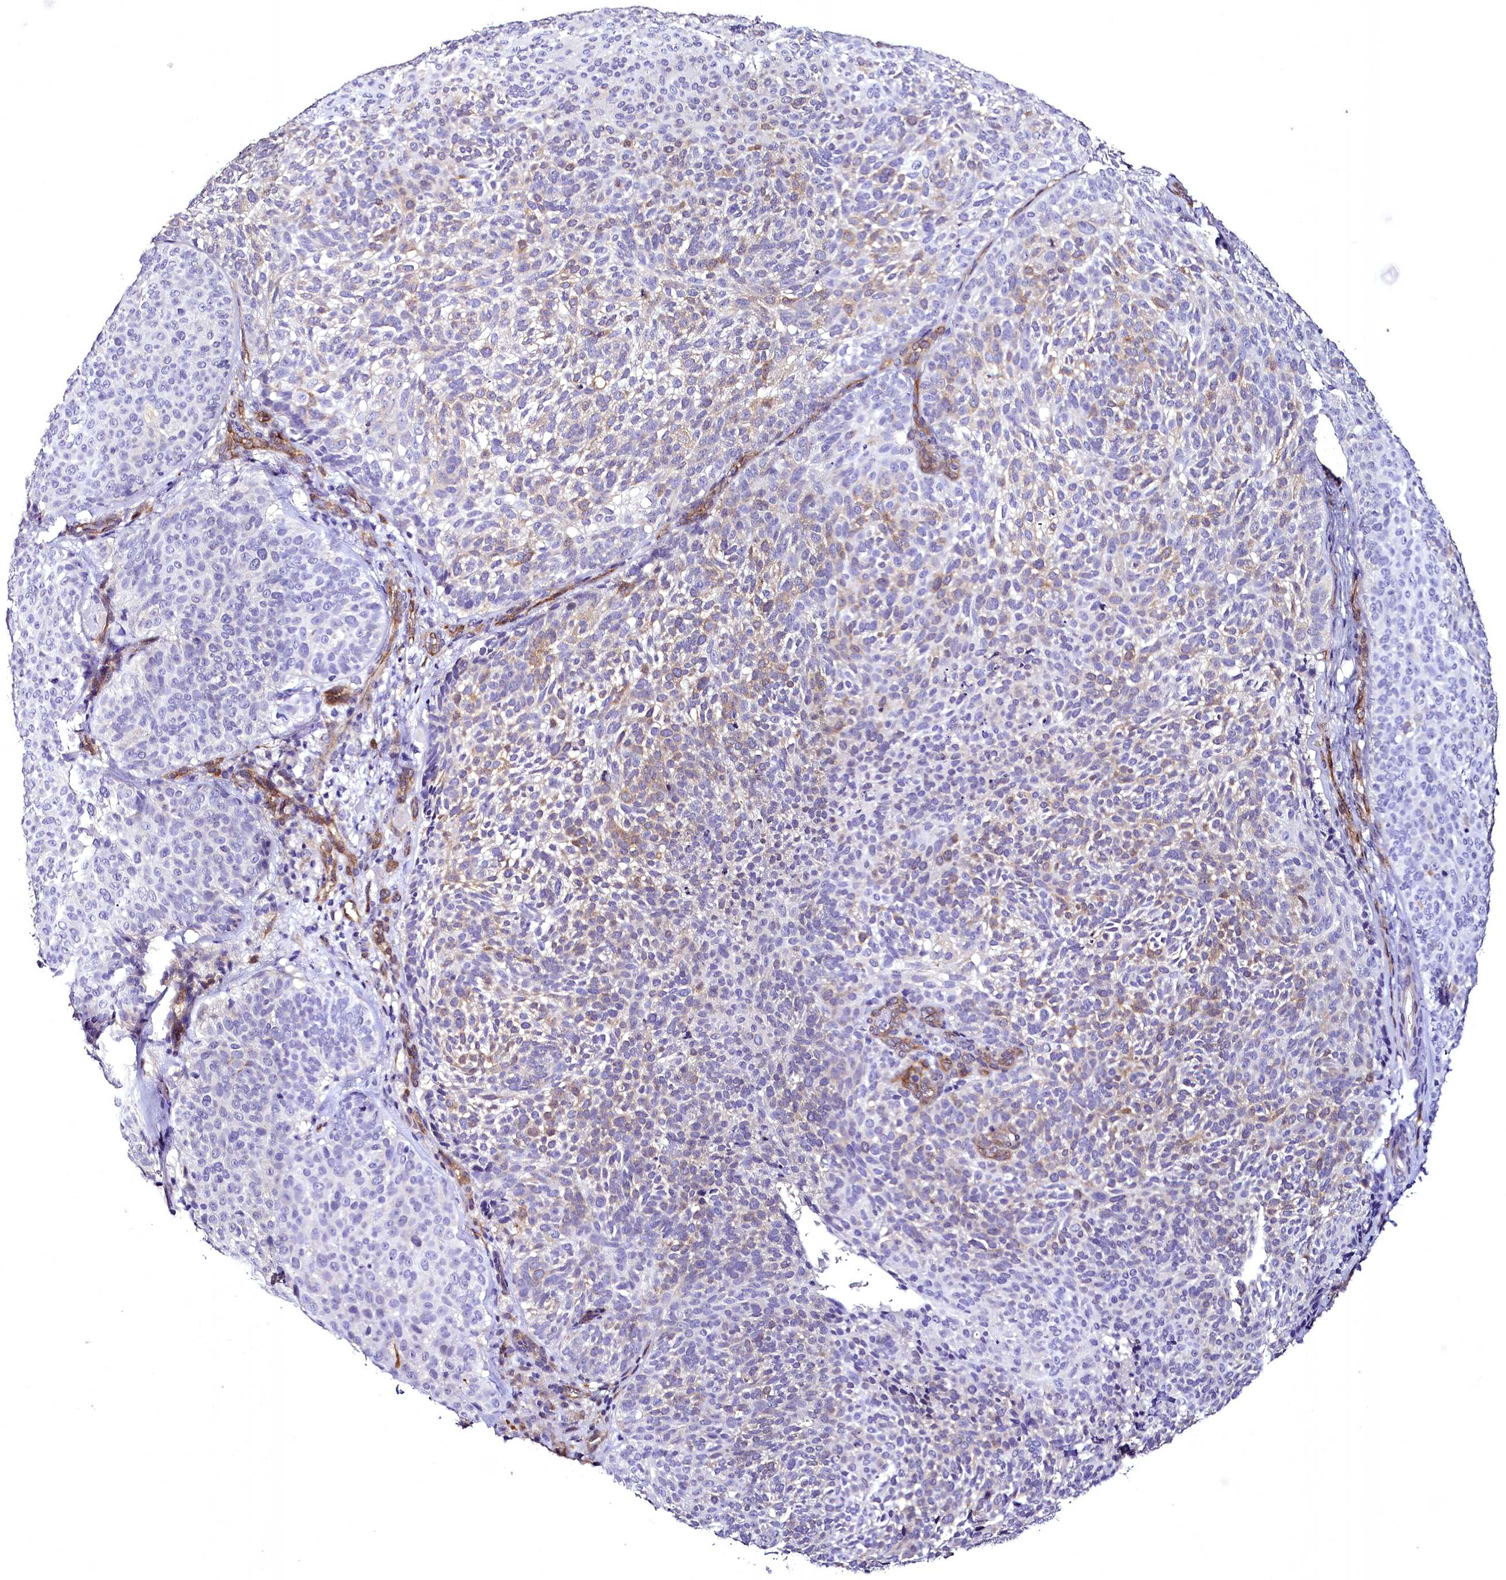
{"staining": {"intensity": "moderate", "quantity": "<25%", "location": "cytoplasmic/membranous"}, "tissue": "skin cancer", "cell_type": "Tumor cells", "image_type": "cancer", "snomed": [{"axis": "morphology", "description": "Basal cell carcinoma"}, {"axis": "topography", "description": "Skin"}], "caption": "Skin basal cell carcinoma stained for a protein (brown) demonstrates moderate cytoplasmic/membranous positive positivity in approximately <25% of tumor cells.", "gene": "STXBP1", "patient": {"sex": "male", "age": 85}}